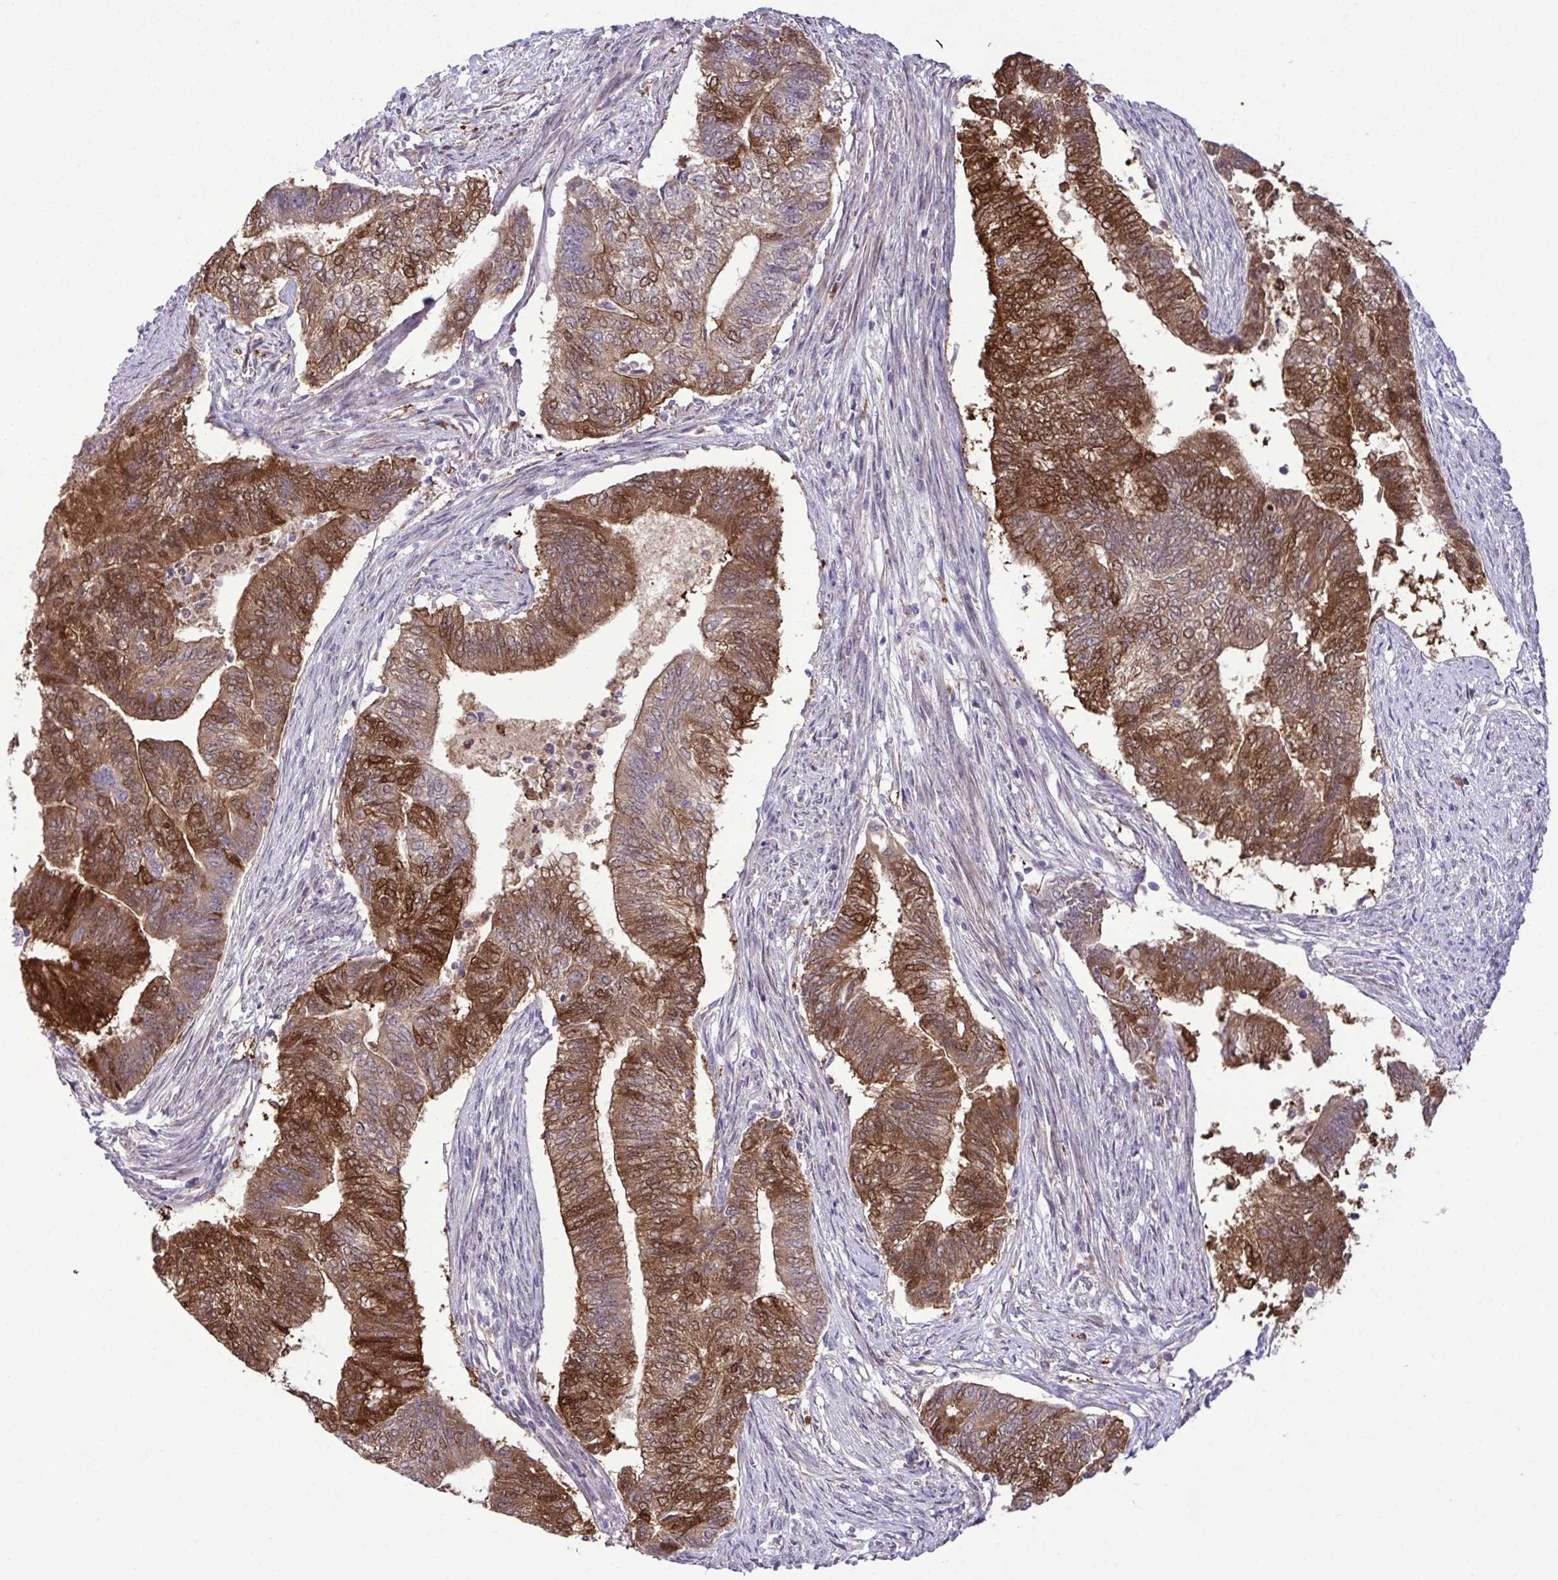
{"staining": {"intensity": "strong", "quantity": ">75%", "location": "cytoplasmic/membranous,nuclear"}, "tissue": "endometrial cancer", "cell_type": "Tumor cells", "image_type": "cancer", "snomed": [{"axis": "morphology", "description": "Adenocarcinoma, NOS"}, {"axis": "topography", "description": "Endometrium"}], "caption": "An immunohistochemistry histopathology image of neoplastic tissue is shown. Protein staining in brown shows strong cytoplasmic/membranous and nuclear positivity in adenocarcinoma (endometrial) within tumor cells.", "gene": "CMPK1", "patient": {"sex": "female", "age": 65}}